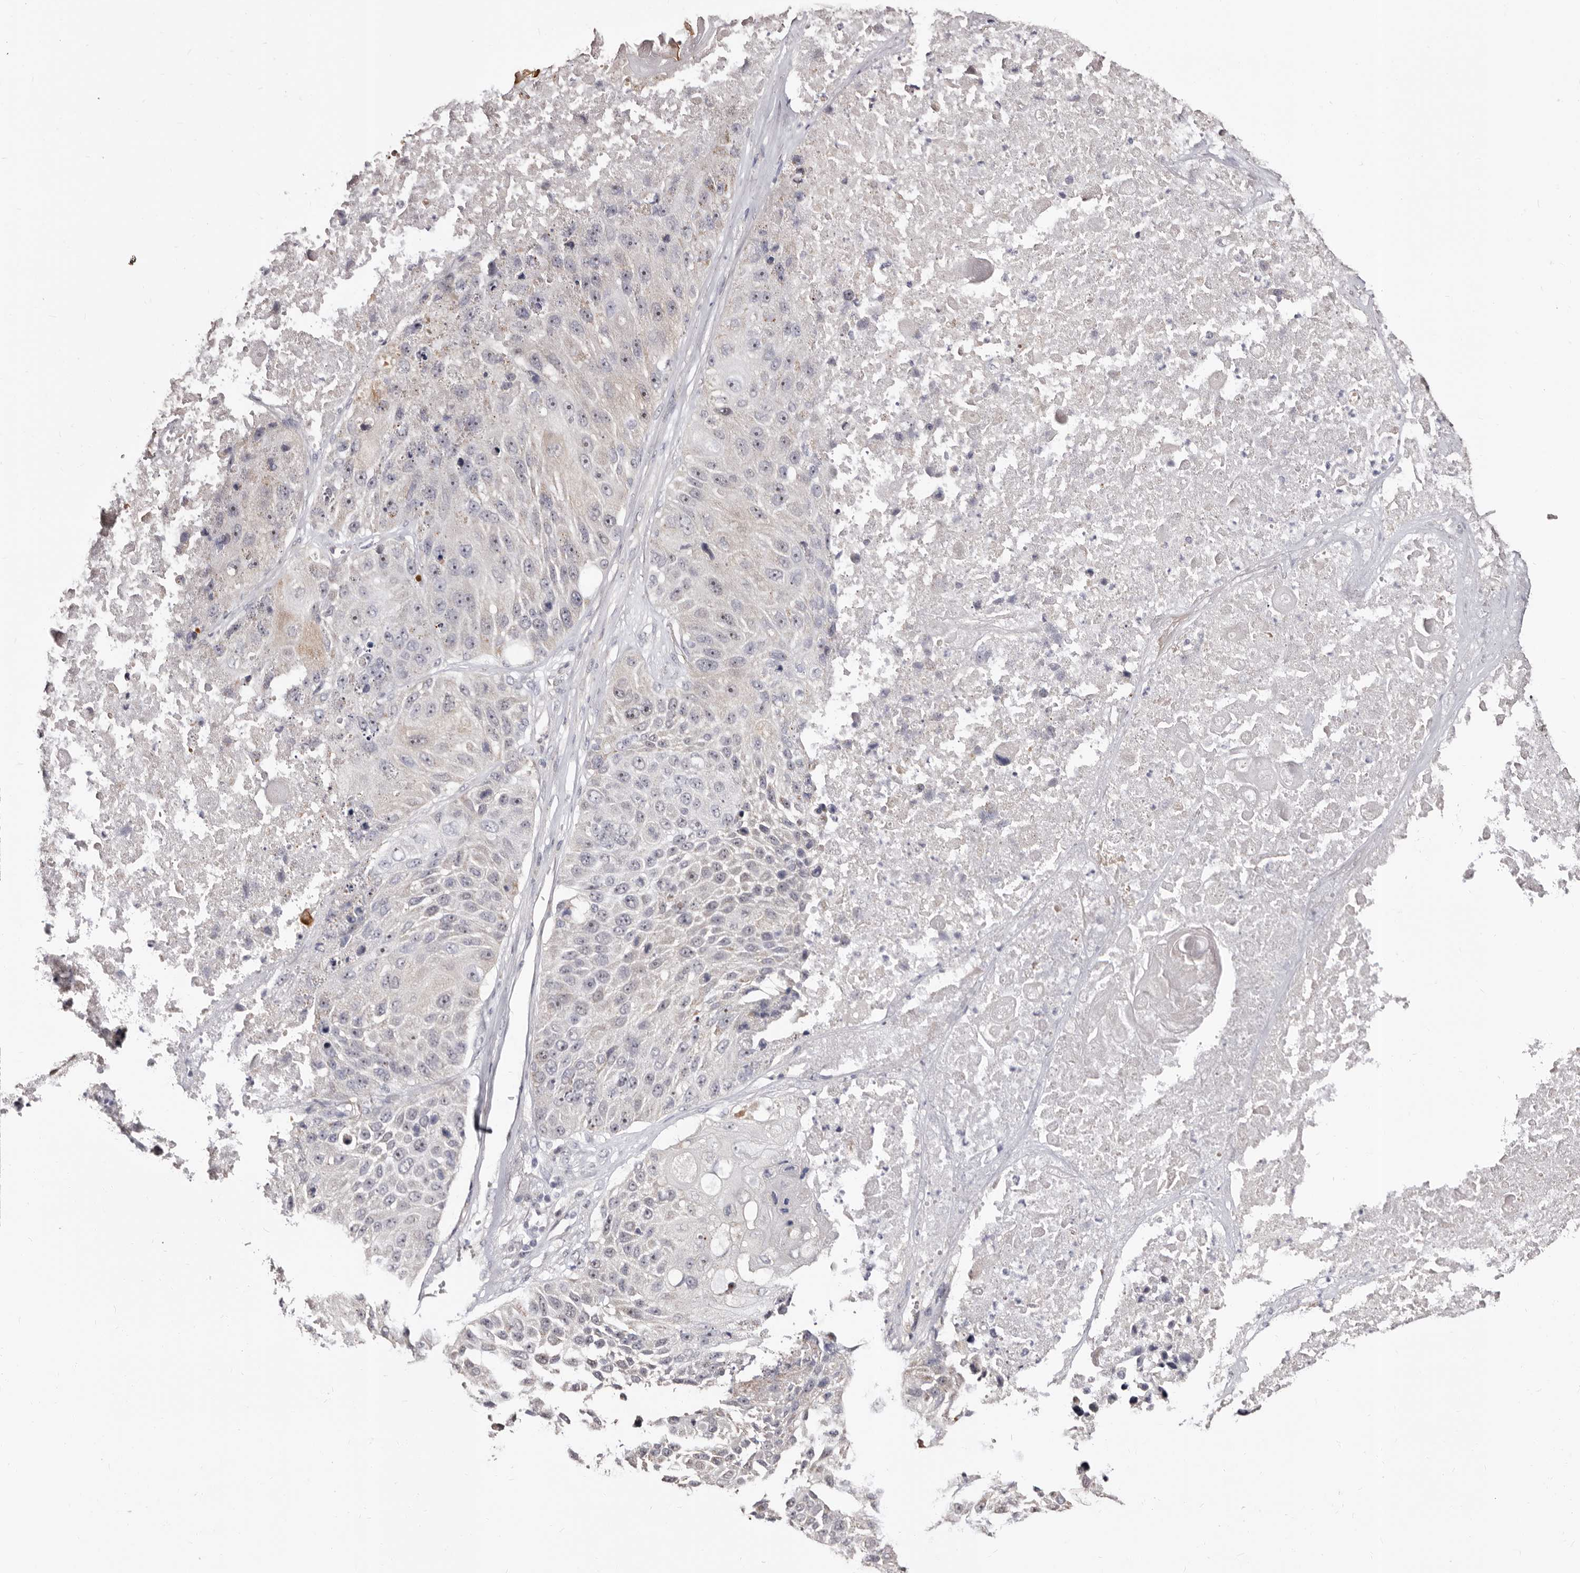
{"staining": {"intensity": "negative", "quantity": "none", "location": "none"}, "tissue": "lung cancer", "cell_type": "Tumor cells", "image_type": "cancer", "snomed": [{"axis": "morphology", "description": "Squamous cell carcinoma, NOS"}, {"axis": "topography", "description": "Lung"}], "caption": "Tumor cells are negative for protein expression in human lung squamous cell carcinoma. (DAB immunohistochemistry (IHC) with hematoxylin counter stain).", "gene": "PTAFR", "patient": {"sex": "male", "age": 61}}